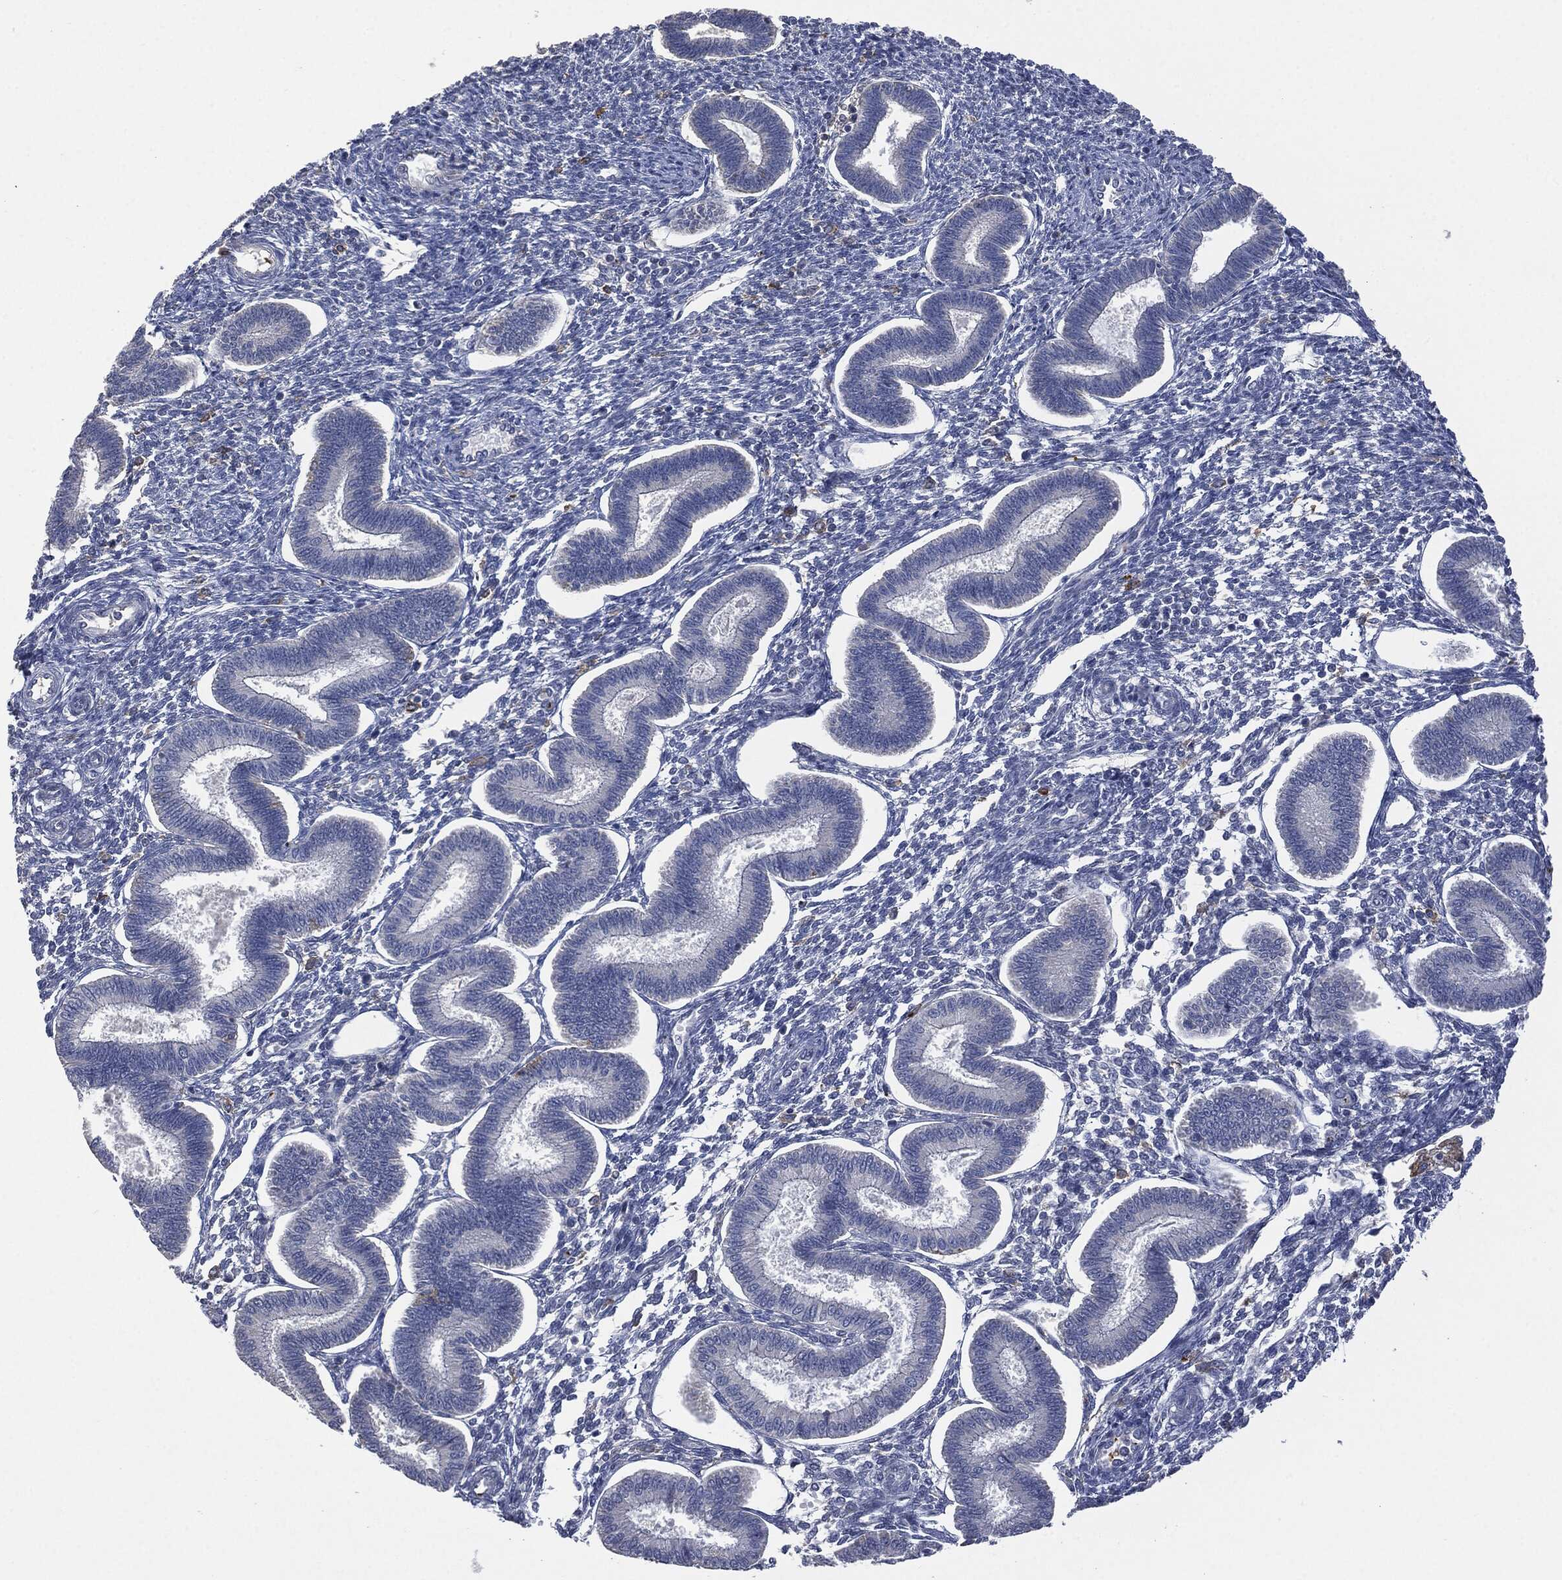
{"staining": {"intensity": "negative", "quantity": "none", "location": "none"}, "tissue": "endometrium", "cell_type": "Cells in endometrial stroma", "image_type": "normal", "snomed": [{"axis": "morphology", "description": "Normal tissue, NOS"}, {"axis": "topography", "description": "Endometrium"}], "caption": "Immunohistochemistry histopathology image of normal endometrium: endometrium stained with DAB displays no significant protein expression in cells in endometrial stroma.", "gene": "CD33", "patient": {"sex": "female", "age": 43}}